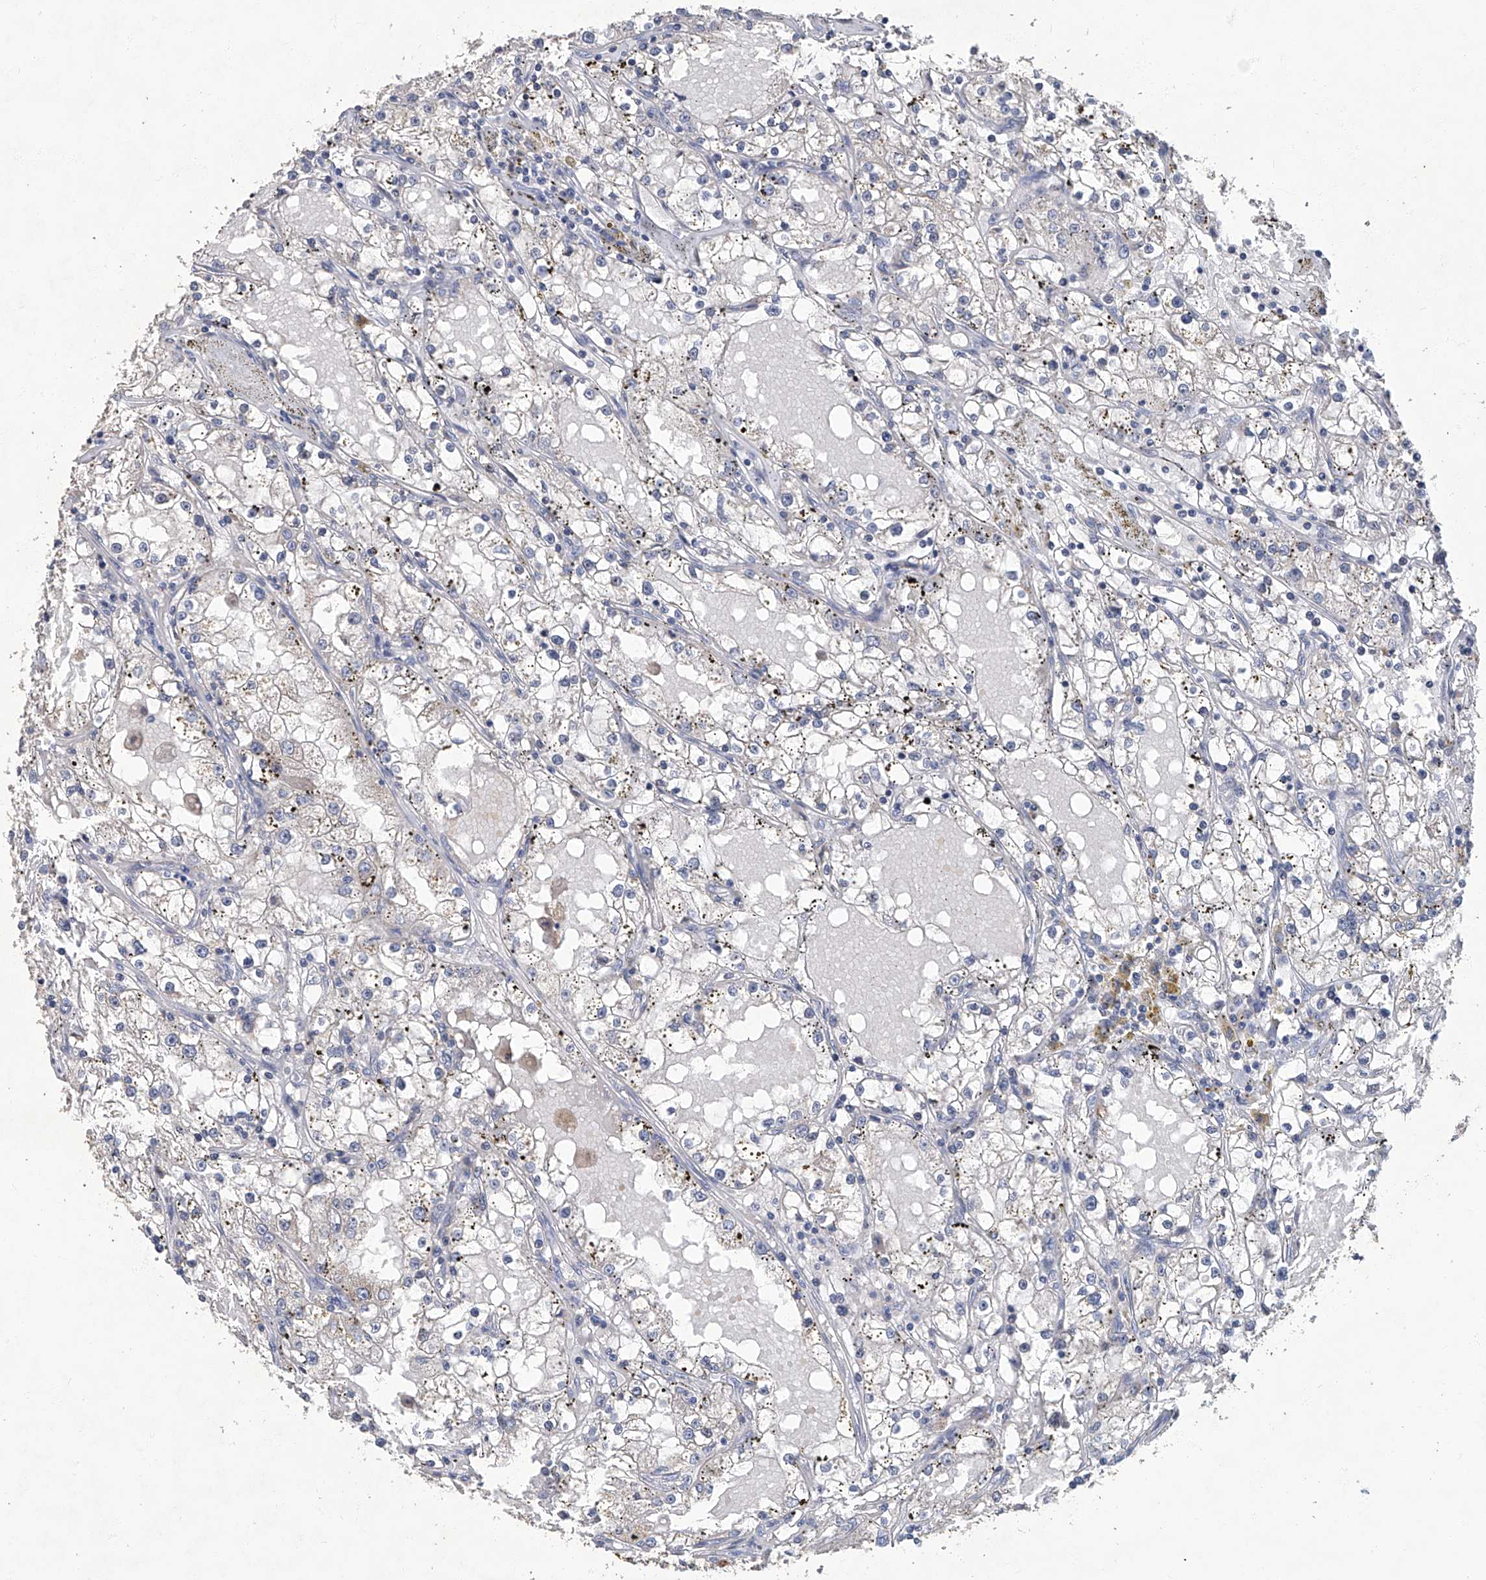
{"staining": {"intensity": "negative", "quantity": "none", "location": "none"}, "tissue": "renal cancer", "cell_type": "Tumor cells", "image_type": "cancer", "snomed": [{"axis": "morphology", "description": "Adenocarcinoma, NOS"}, {"axis": "topography", "description": "Kidney"}], "caption": "This is an IHC micrograph of human renal cancer. There is no expression in tumor cells.", "gene": "TGFBR1", "patient": {"sex": "male", "age": 56}}